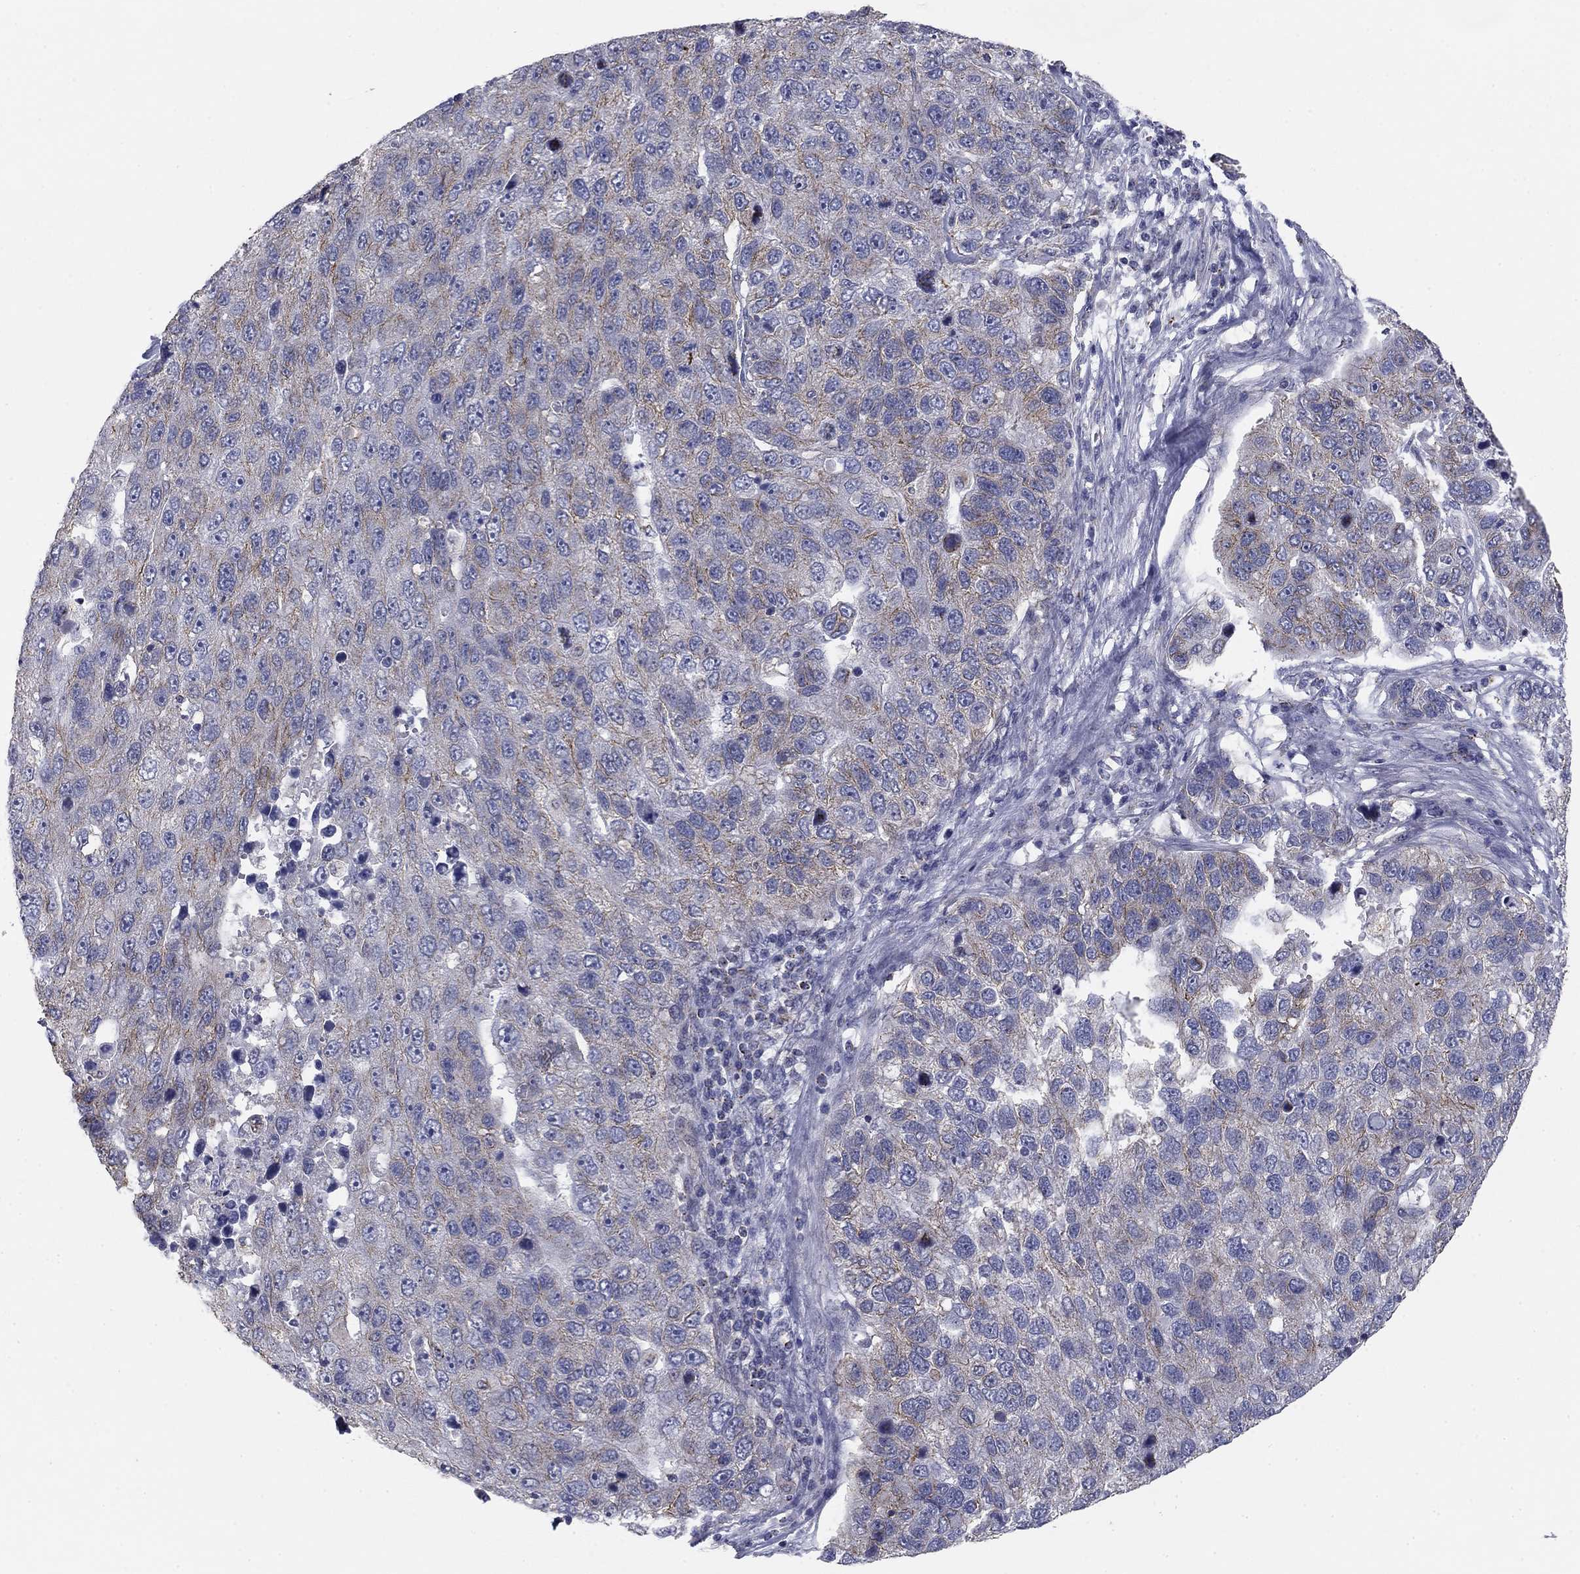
{"staining": {"intensity": "weak", "quantity": "<25%", "location": "cytoplasmic/membranous"}, "tissue": "pancreatic cancer", "cell_type": "Tumor cells", "image_type": "cancer", "snomed": [{"axis": "morphology", "description": "Adenocarcinoma, NOS"}, {"axis": "topography", "description": "Pancreas"}], "caption": "The histopathology image reveals no staining of tumor cells in pancreatic adenocarcinoma. The staining was performed using DAB to visualize the protein expression in brown, while the nuclei were stained in blue with hematoxylin (Magnification: 20x).", "gene": "SEPTIN3", "patient": {"sex": "female", "age": 61}}